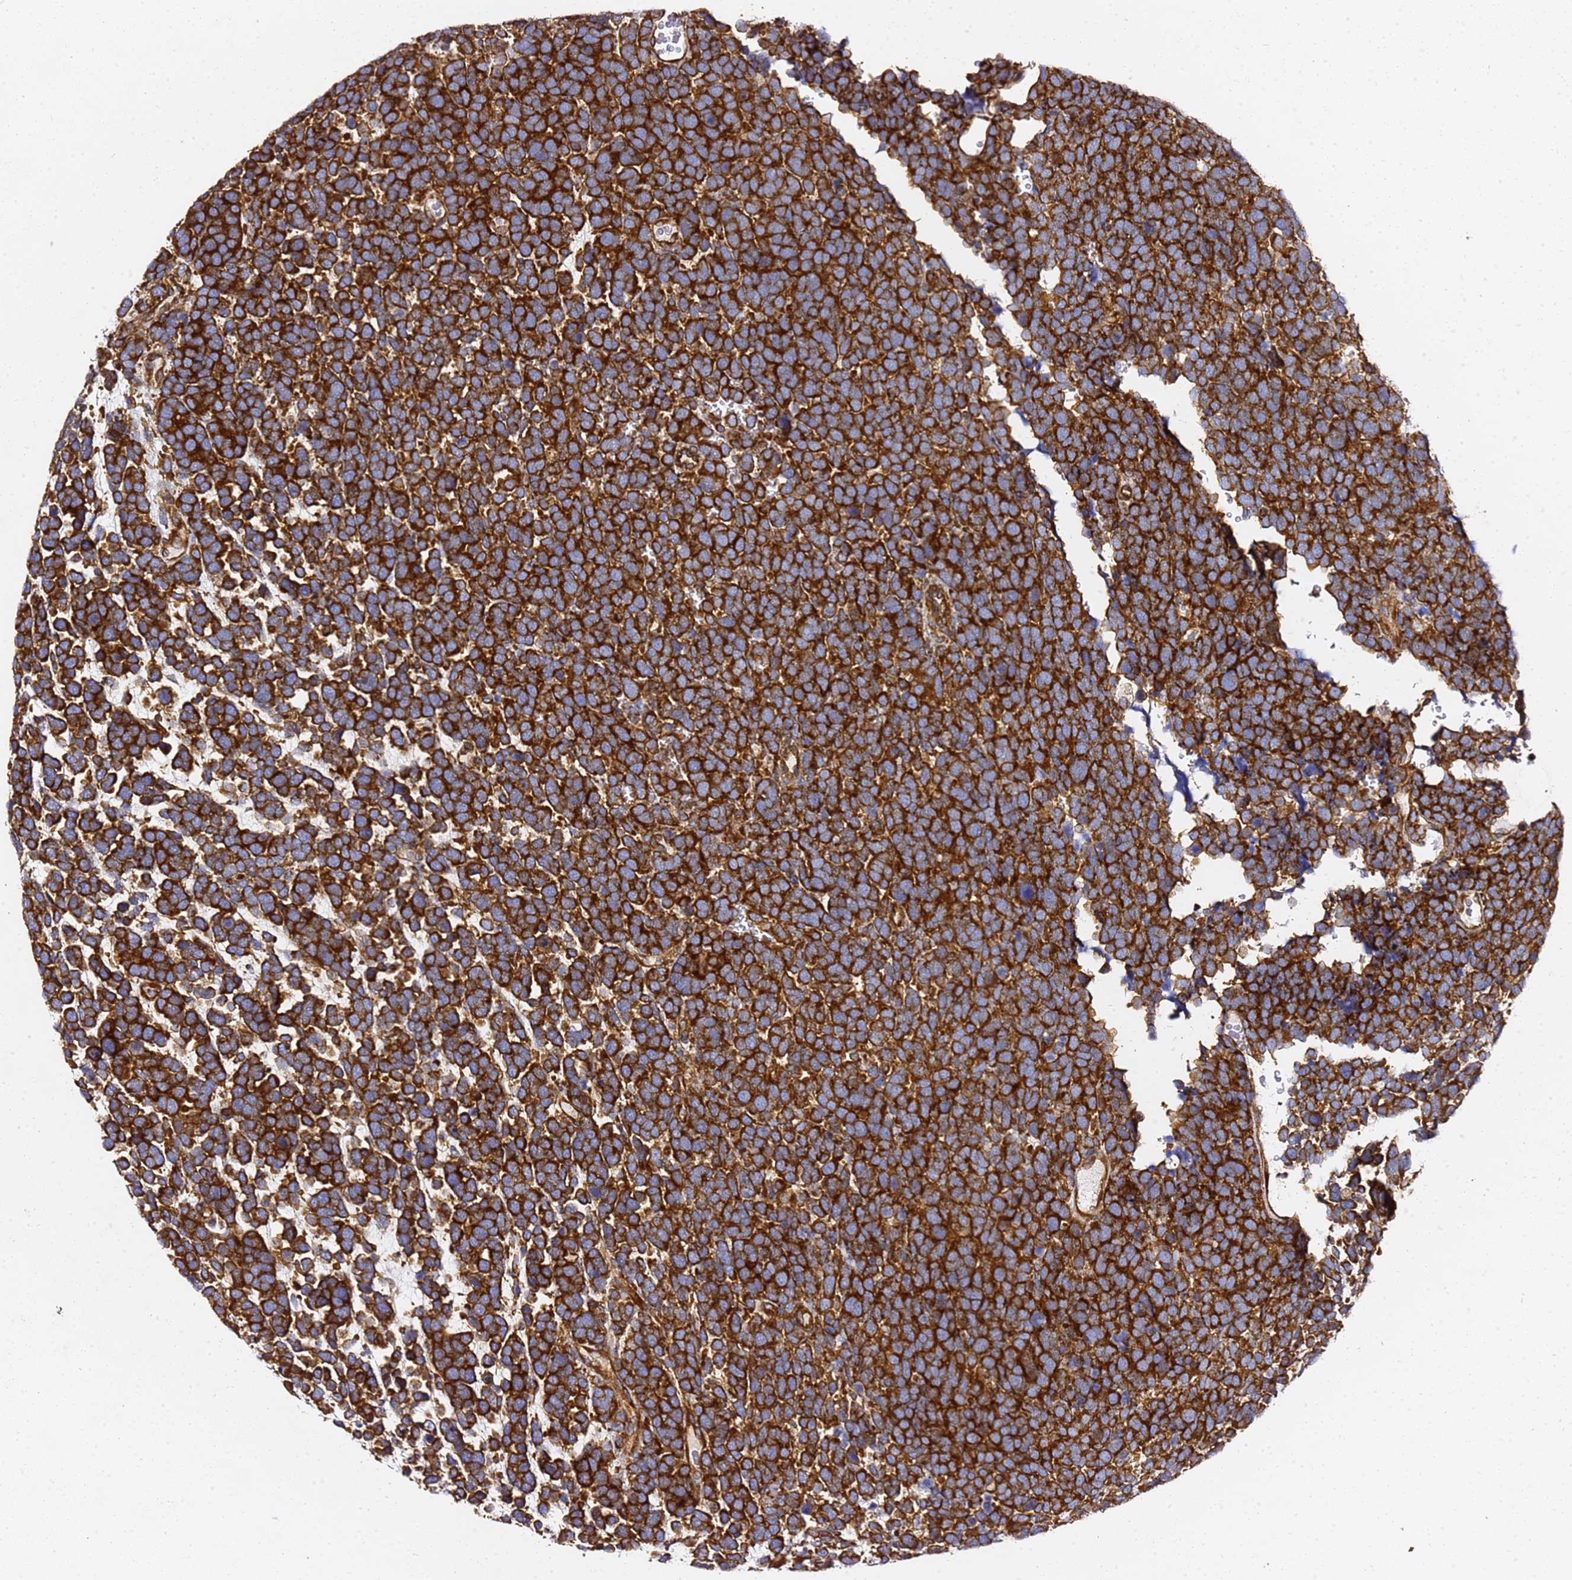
{"staining": {"intensity": "strong", "quantity": ">75%", "location": "cytoplasmic/membranous"}, "tissue": "urothelial cancer", "cell_type": "Tumor cells", "image_type": "cancer", "snomed": [{"axis": "morphology", "description": "Urothelial carcinoma, High grade"}, {"axis": "topography", "description": "Urinary bladder"}], "caption": "Human urothelial carcinoma (high-grade) stained with a brown dye shows strong cytoplasmic/membranous positive expression in approximately >75% of tumor cells.", "gene": "TPST1", "patient": {"sex": "female", "age": 82}}